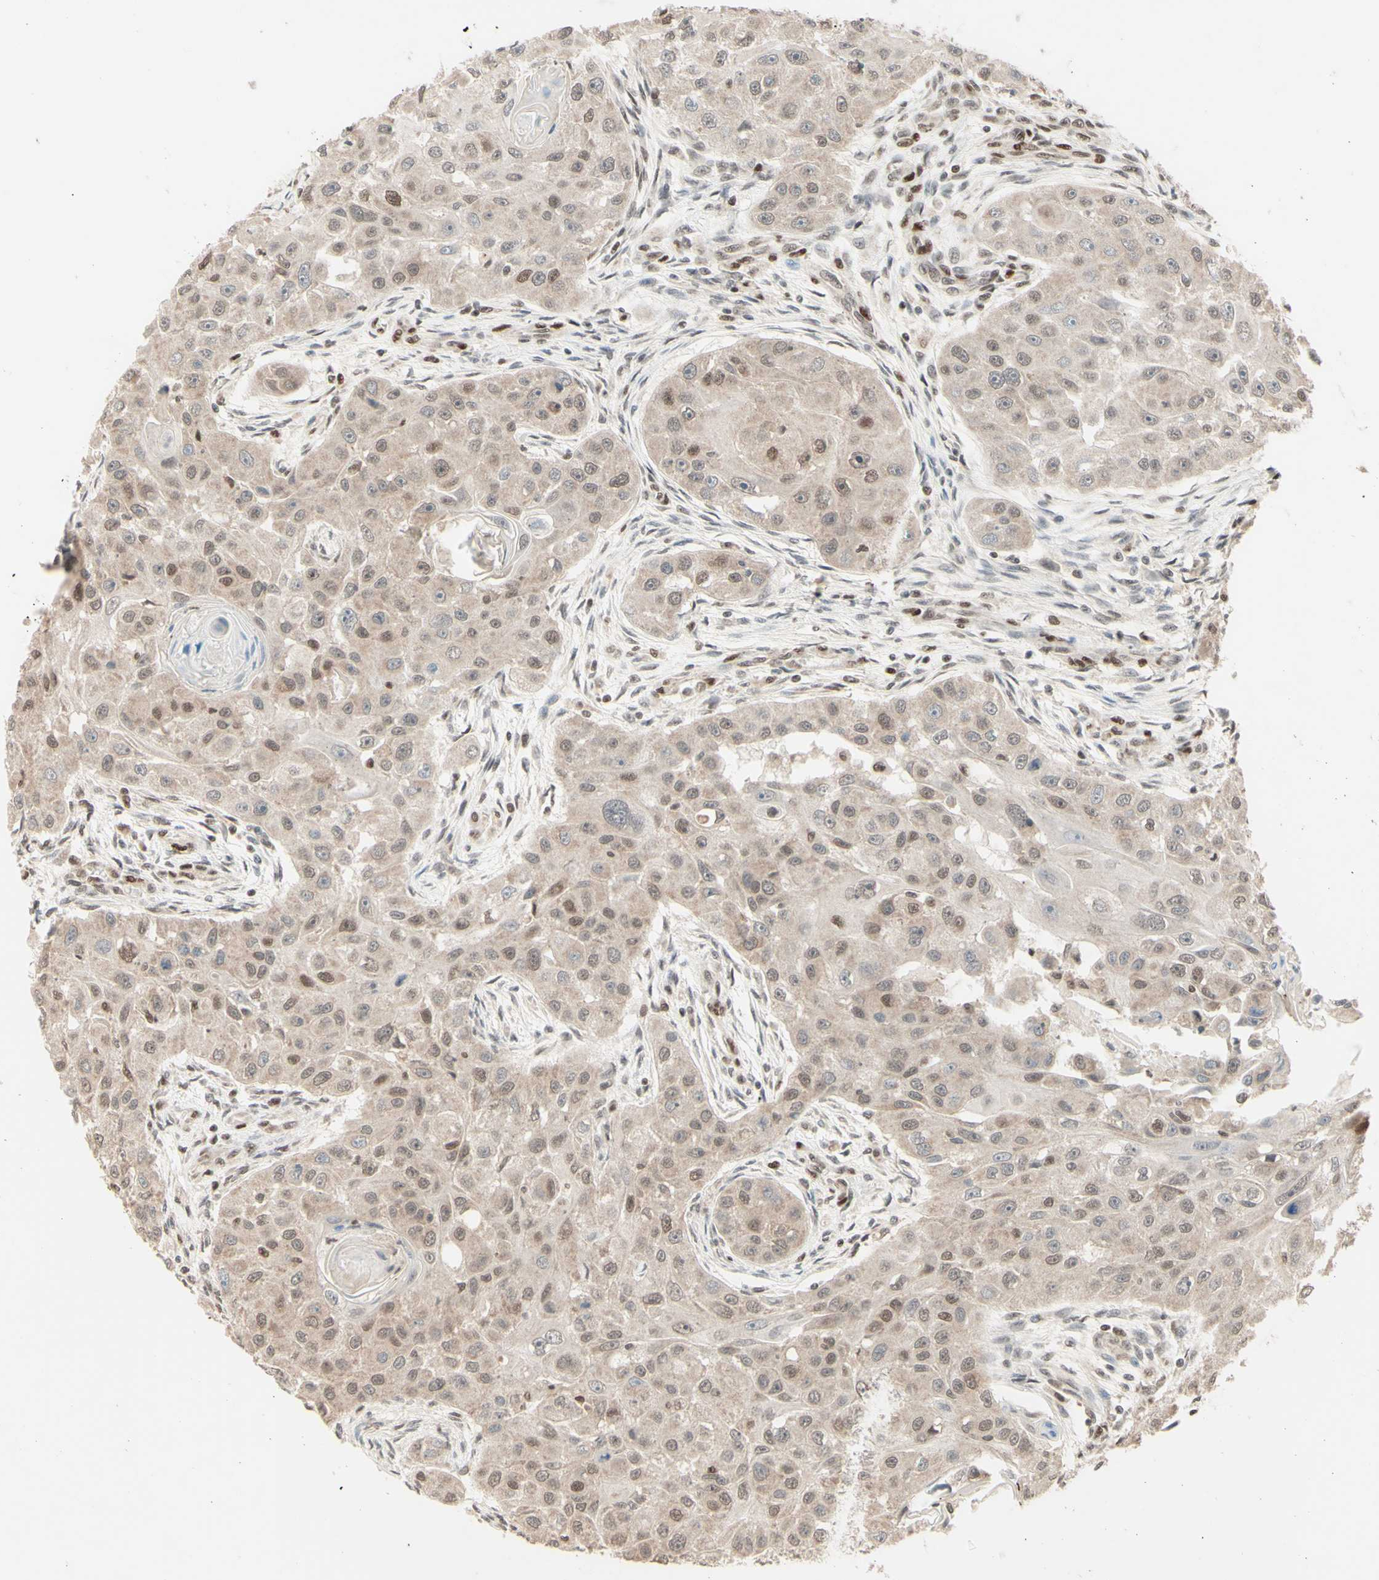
{"staining": {"intensity": "weak", "quantity": "25%-75%", "location": "cytoplasmic/membranous,nuclear"}, "tissue": "head and neck cancer", "cell_type": "Tumor cells", "image_type": "cancer", "snomed": [{"axis": "morphology", "description": "Normal tissue, NOS"}, {"axis": "morphology", "description": "Squamous cell carcinoma, NOS"}, {"axis": "topography", "description": "Skeletal muscle"}, {"axis": "topography", "description": "Head-Neck"}], "caption": "IHC histopathology image of neoplastic tissue: head and neck cancer stained using immunohistochemistry shows low levels of weak protein expression localized specifically in the cytoplasmic/membranous and nuclear of tumor cells, appearing as a cytoplasmic/membranous and nuclear brown color.", "gene": "NR3C1", "patient": {"sex": "male", "age": 51}}